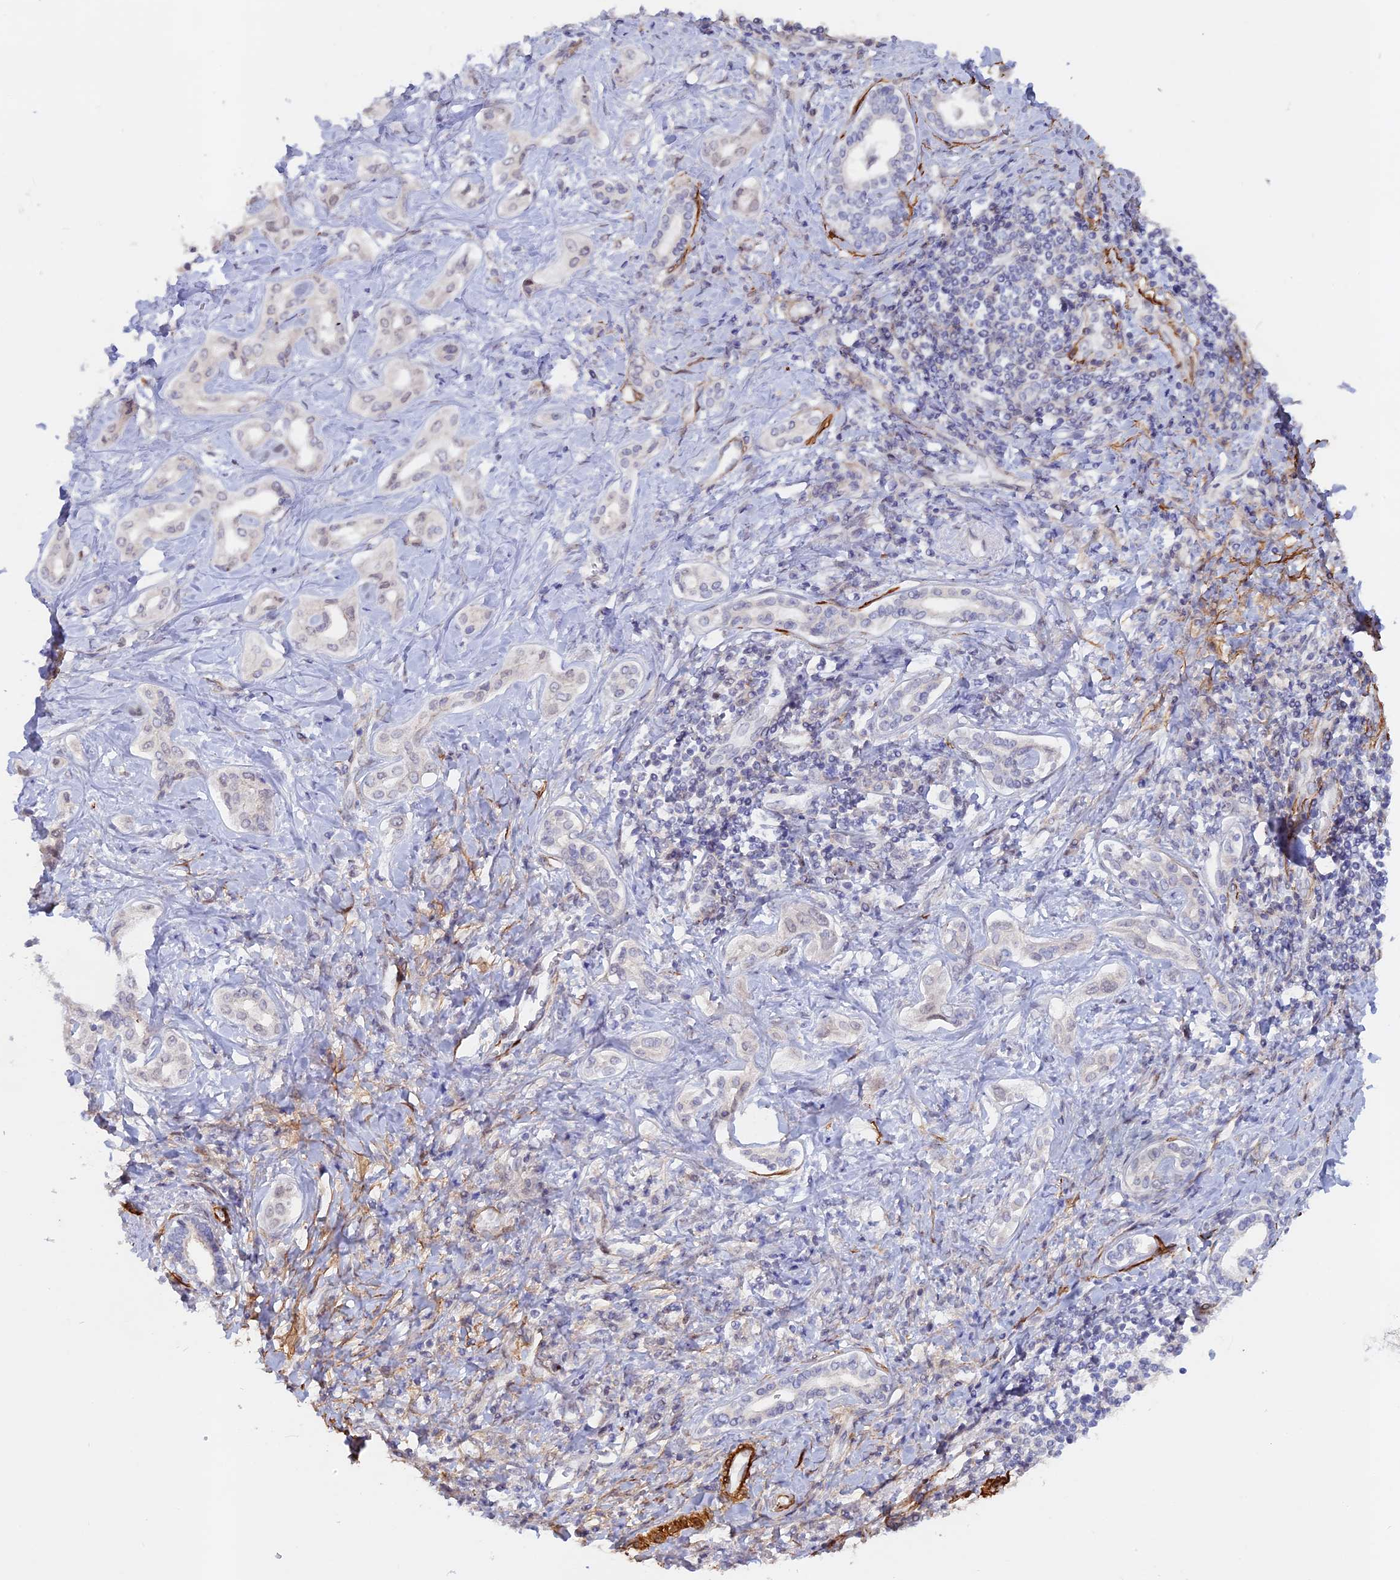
{"staining": {"intensity": "negative", "quantity": "none", "location": "none"}, "tissue": "liver cancer", "cell_type": "Tumor cells", "image_type": "cancer", "snomed": [{"axis": "morphology", "description": "Cholangiocarcinoma"}, {"axis": "topography", "description": "Liver"}], "caption": "DAB immunohistochemical staining of cholangiocarcinoma (liver) reveals no significant staining in tumor cells.", "gene": "CCDC154", "patient": {"sex": "female", "age": 77}}